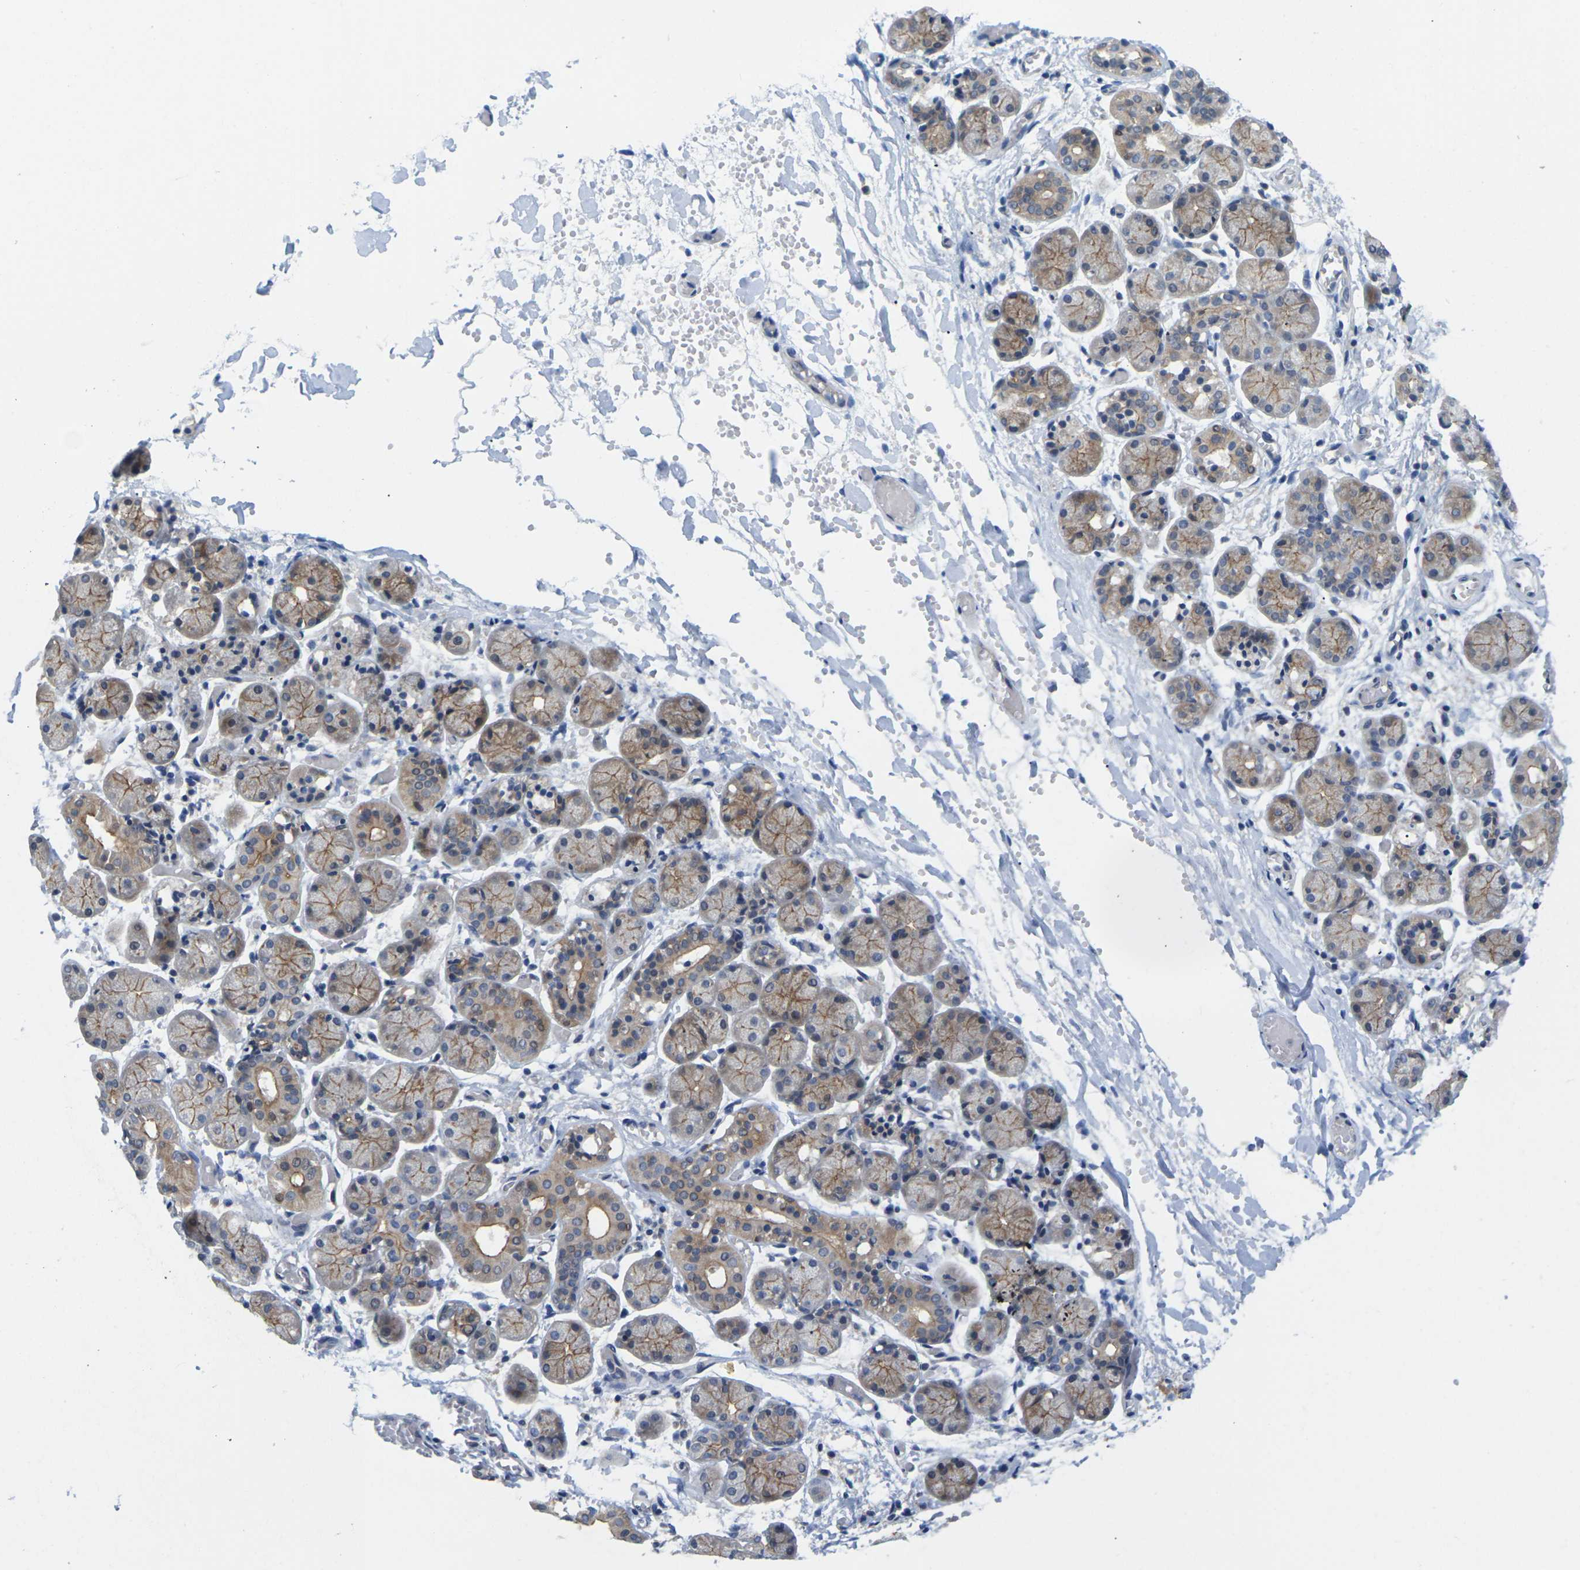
{"staining": {"intensity": "moderate", "quantity": "25%-75%", "location": "cytoplasmic/membranous"}, "tissue": "salivary gland", "cell_type": "Glandular cells", "image_type": "normal", "snomed": [{"axis": "morphology", "description": "Normal tissue, NOS"}, {"axis": "topography", "description": "Salivary gland"}], "caption": "A medium amount of moderate cytoplasmic/membranous expression is seen in approximately 25%-75% of glandular cells in normal salivary gland.", "gene": "SCNN1A", "patient": {"sex": "female", "age": 24}}